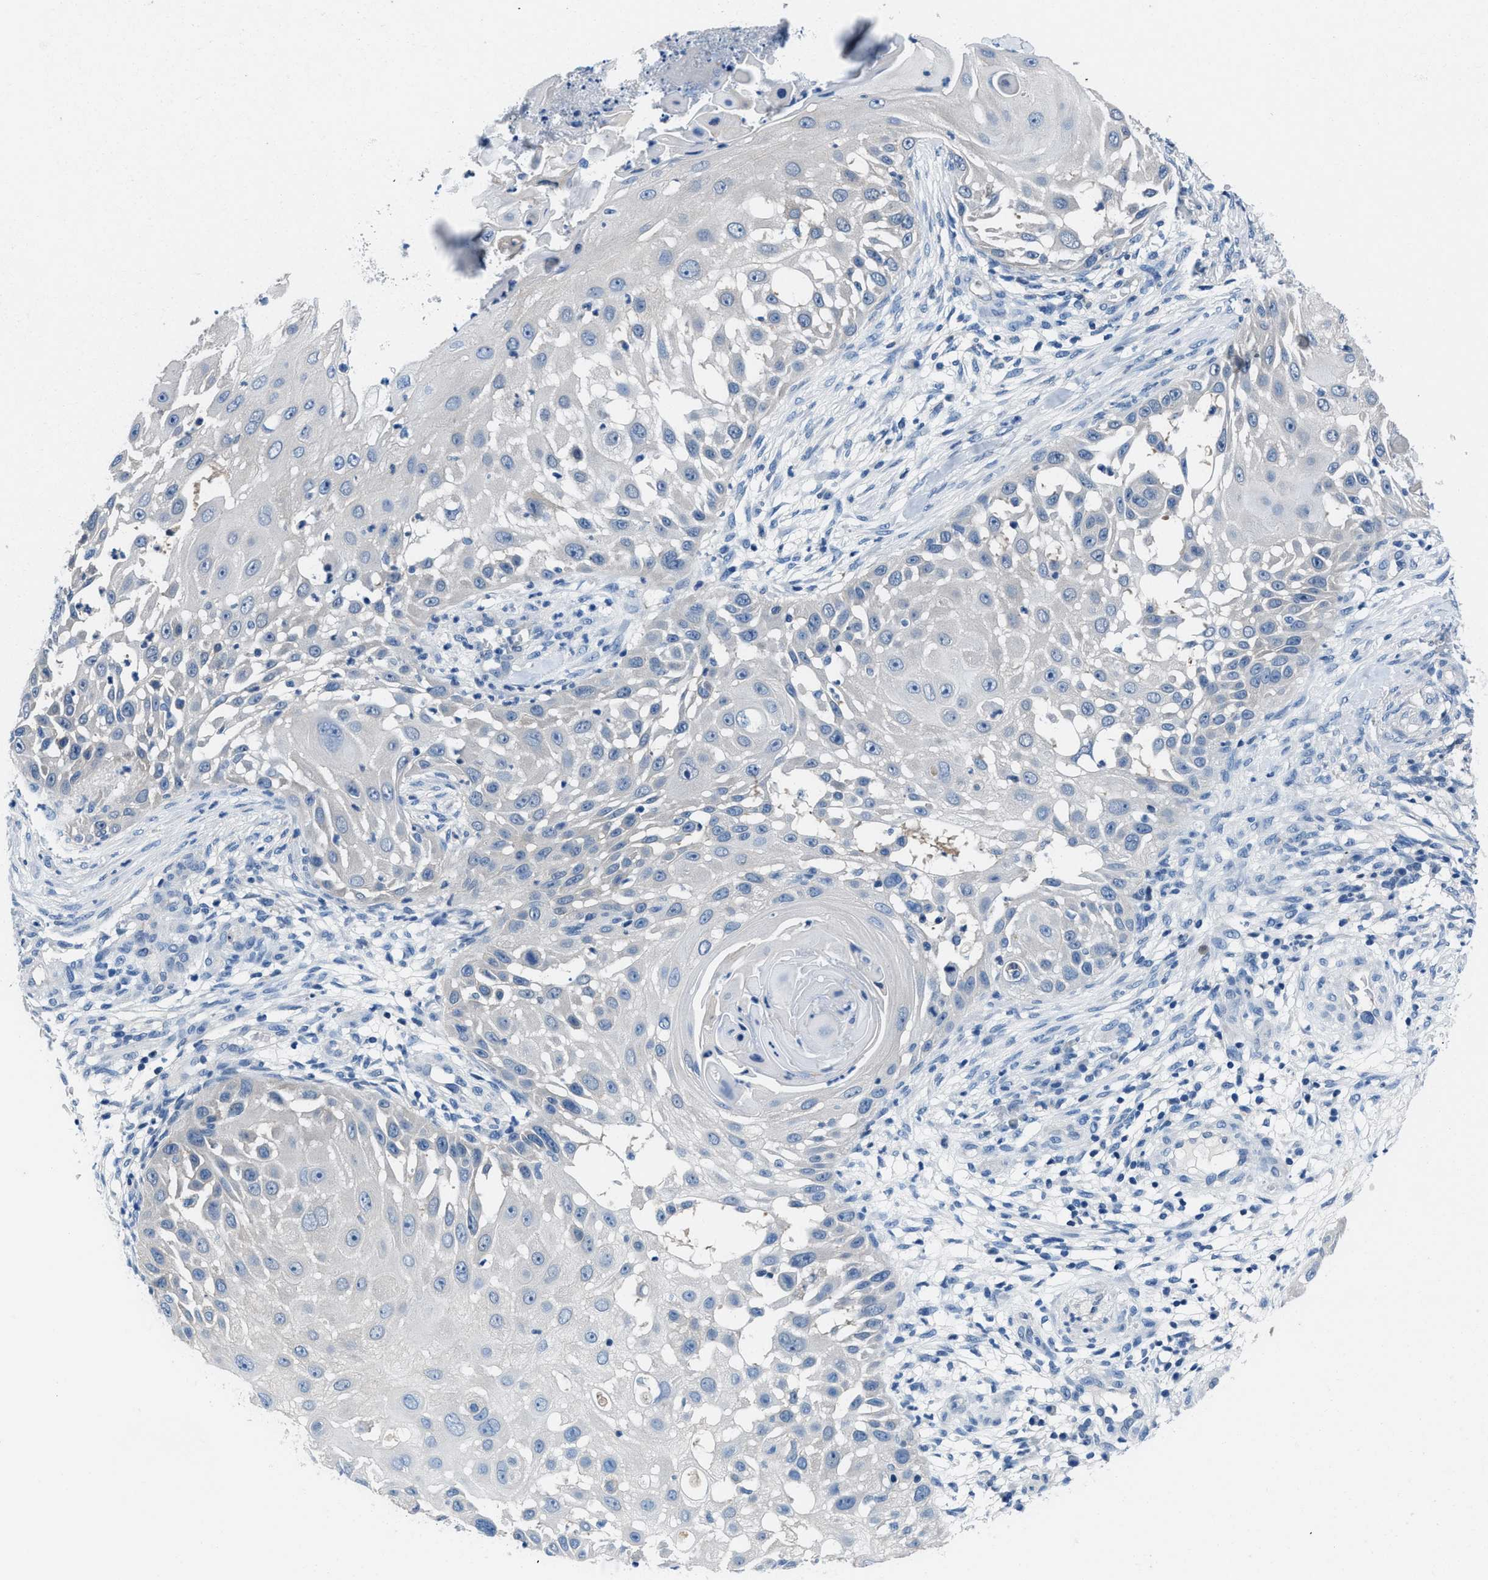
{"staining": {"intensity": "negative", "quantity": "none", "location": "none"}, "tissue": "skin cancer", "cell_type": "Tumor cells", "image_type": "cancer", "snomed": [{"axis": "morphology", "description": "Squamous cell carcinoma, NOS"}, {"axis": "topography", "description": "Skin"}], "caption": "Immunohistochemistry histopathology image of squamous cell carcinoma (skin) stained for a protein (brown), which shows no positivity in tumor cells.", "gene": "NUDT5", "patient": {"sex": "female", "age": 44}}